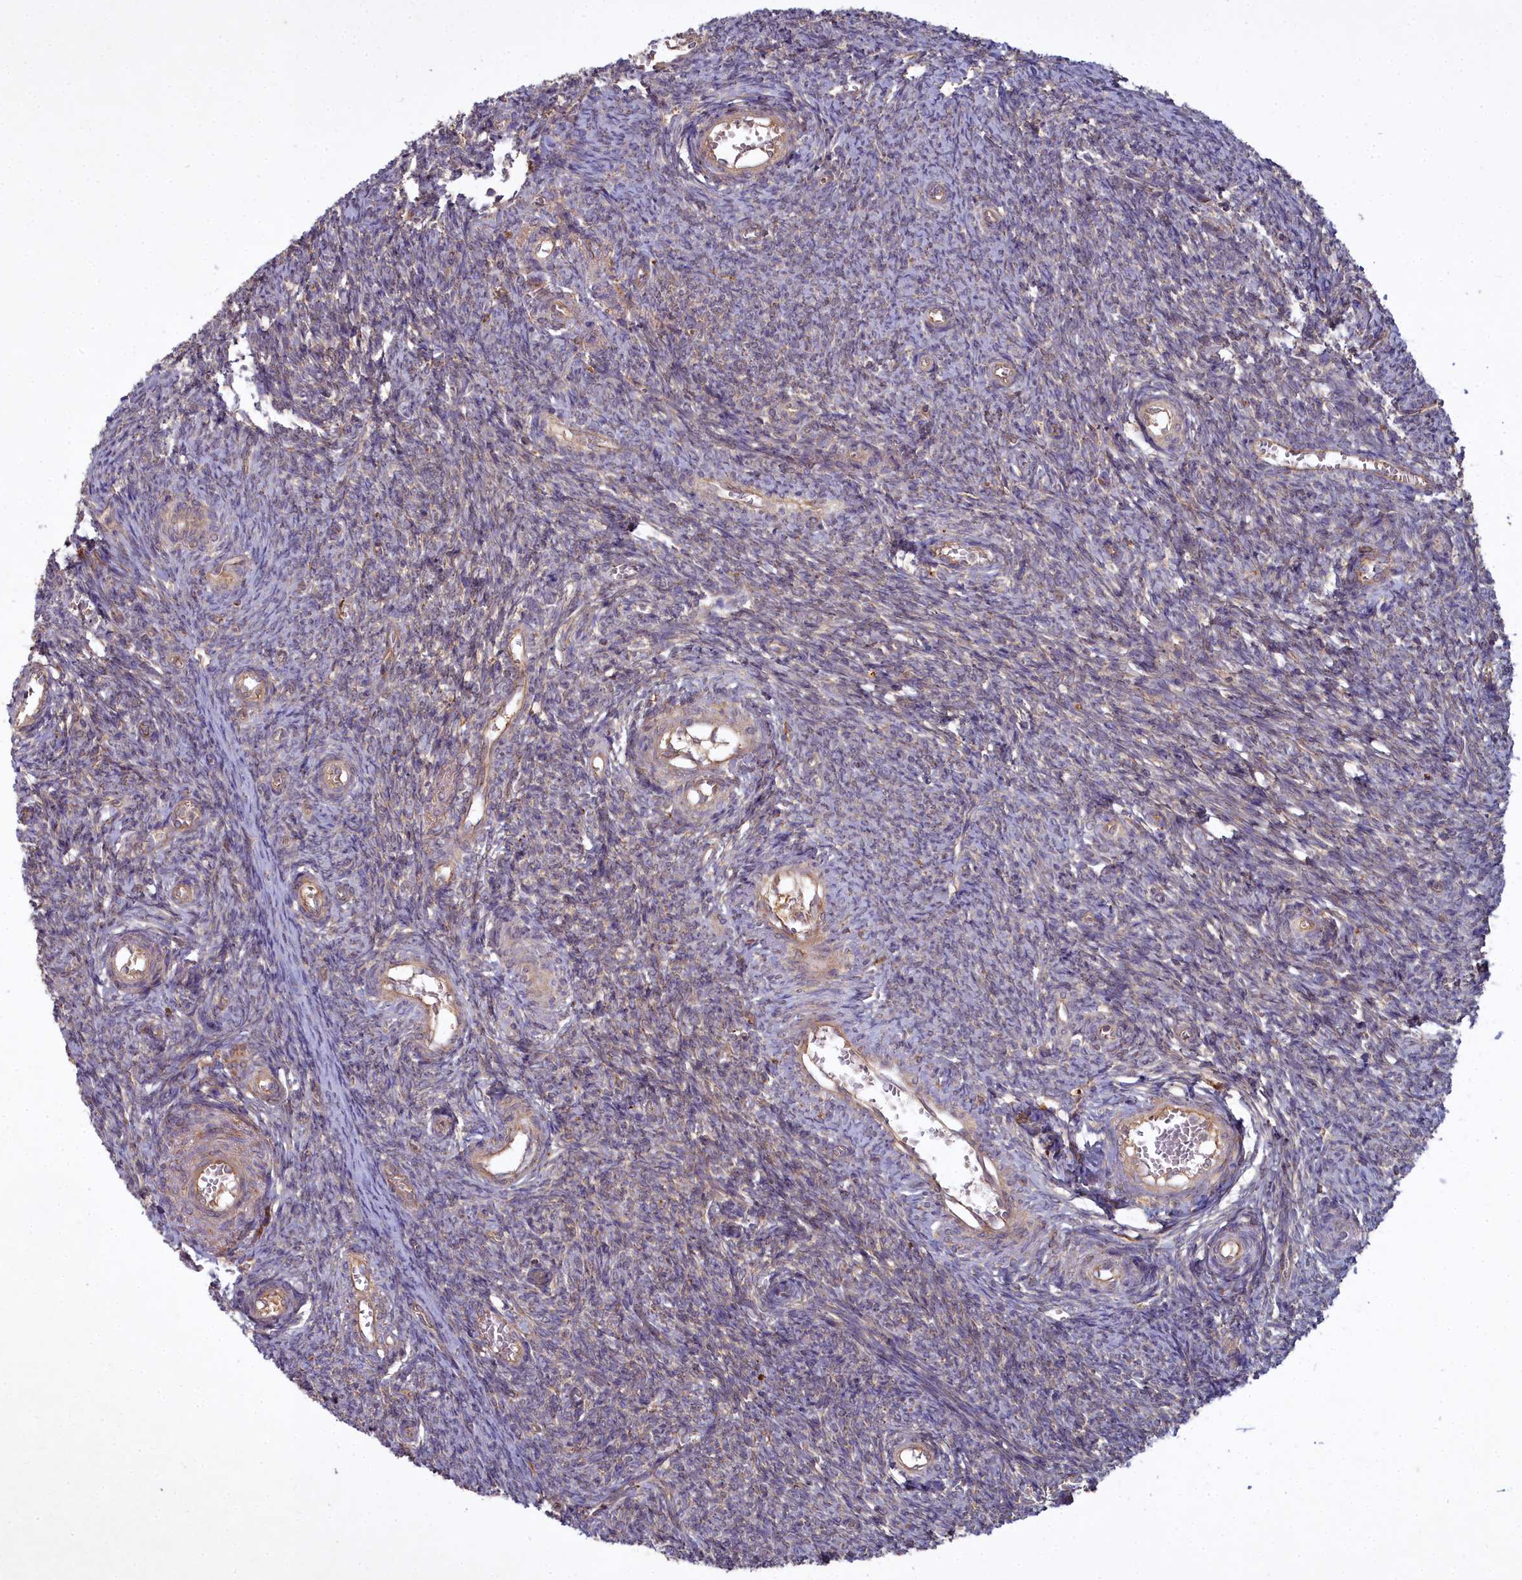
{"staining": {"intensity": "weak", "quantity": "<25%", "location": "cytoplasmic/membranous"}, "tissue": "ovary", "cell_type": "Ovarian stroma cells", "image_type": "normal", "snomed": [{"axis": "morphology", "description": "Normal tissue, NOS"}, {"axis": "topography", "description": "Ovary"}], "caption": "This is a histopathology image of immunohistochemistry (IHC) staining of benign ovary, which shows no staining in ovarian stroma cells.", "gene": "CCDC167", "patient": {"sex": "female", "age": 44}}